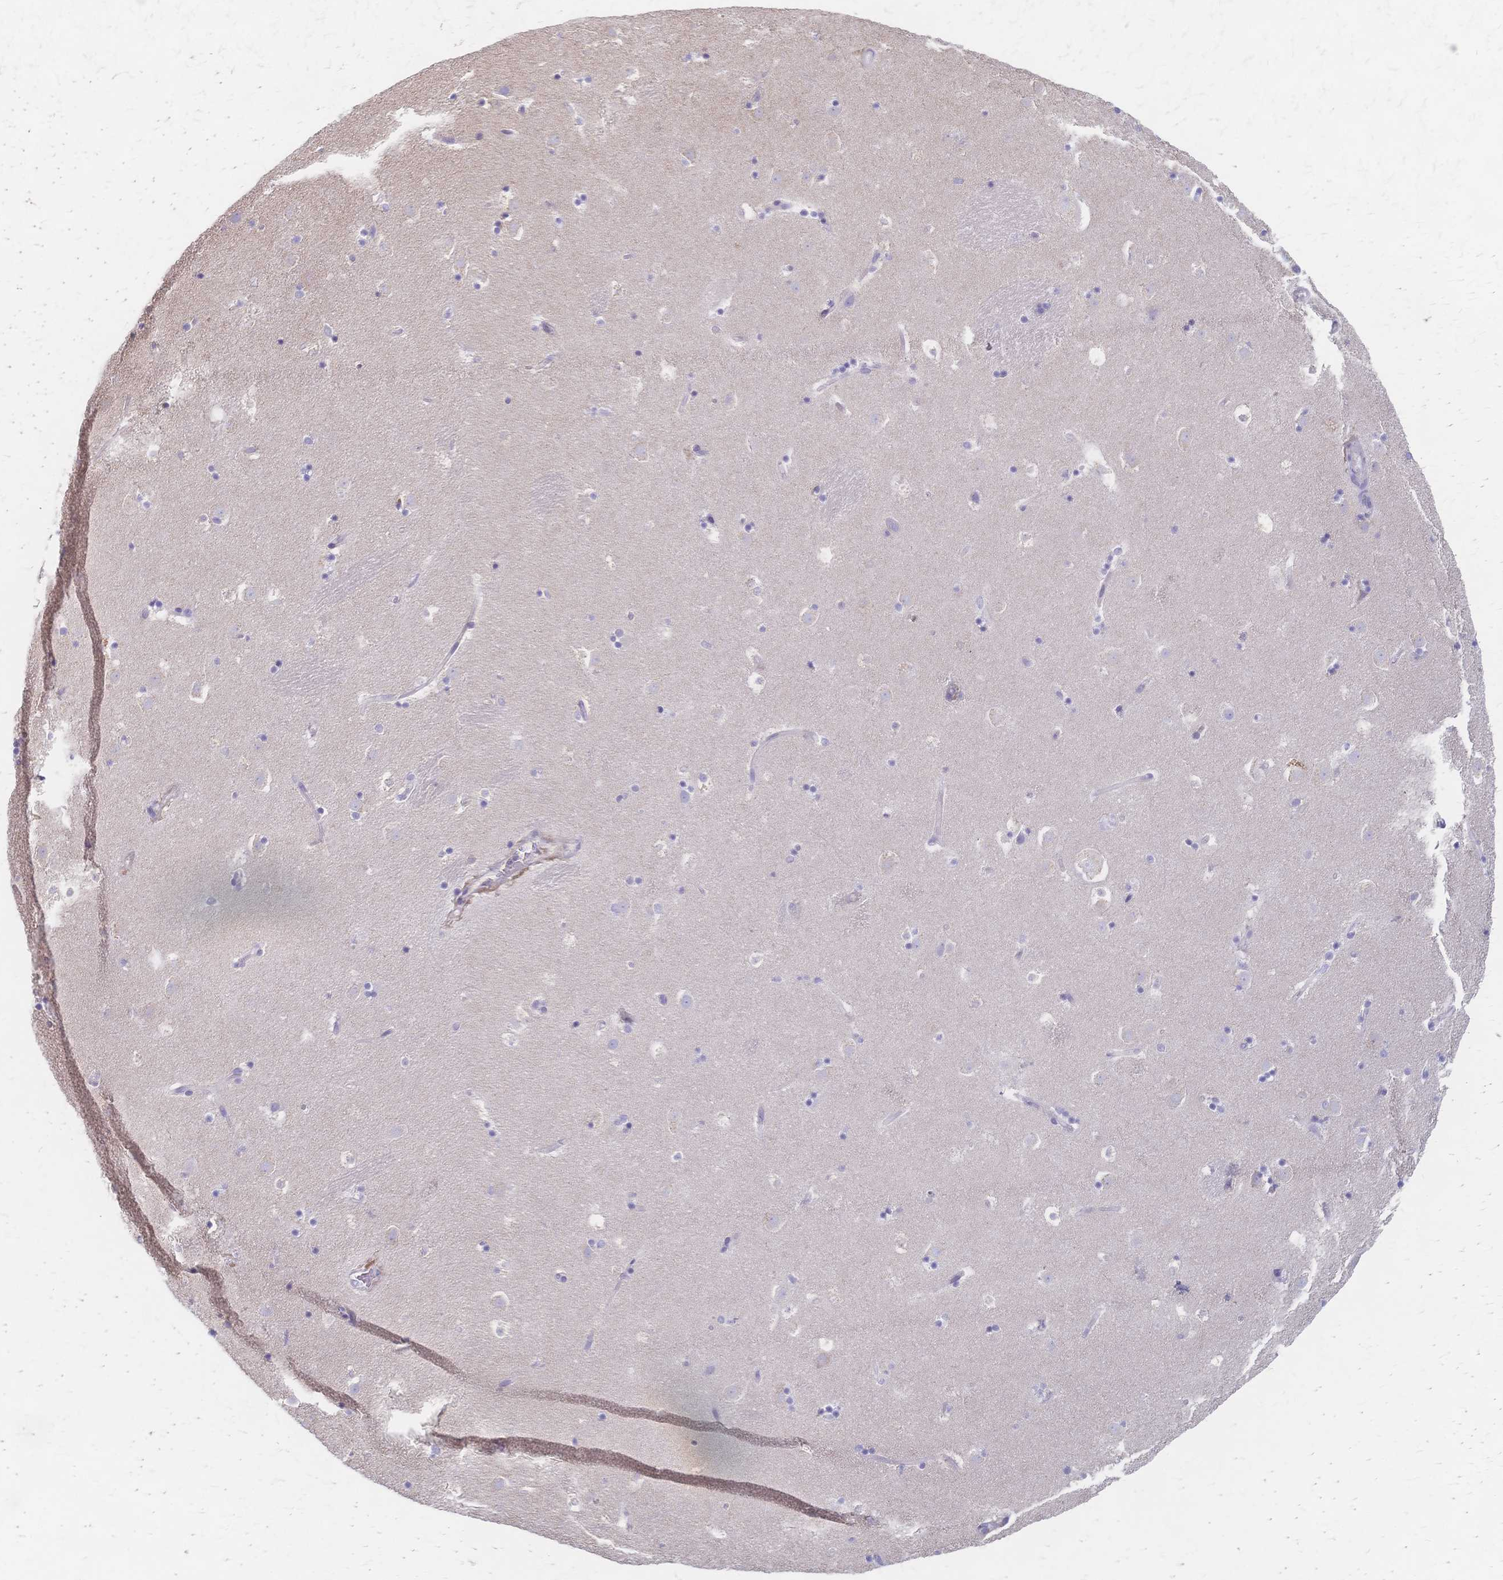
{"staining": {"intensity": "negative", "quantity": "none", "location": "none"}, "tissue": "caudate", "cell_type": "Glial cells", "image_type": "normal", "snomed": [{"axis": "morphology", "description": "Normal tissue, NOS"}, {"axis": "topography", "description": "Lateral ventricle wall"}], "caption": "Caudate stained for a protein using immunohistochemistry reveals no positivity glial cells.", "gene": "CYB5A", "patient": {"sex": "male", "age": 37}}